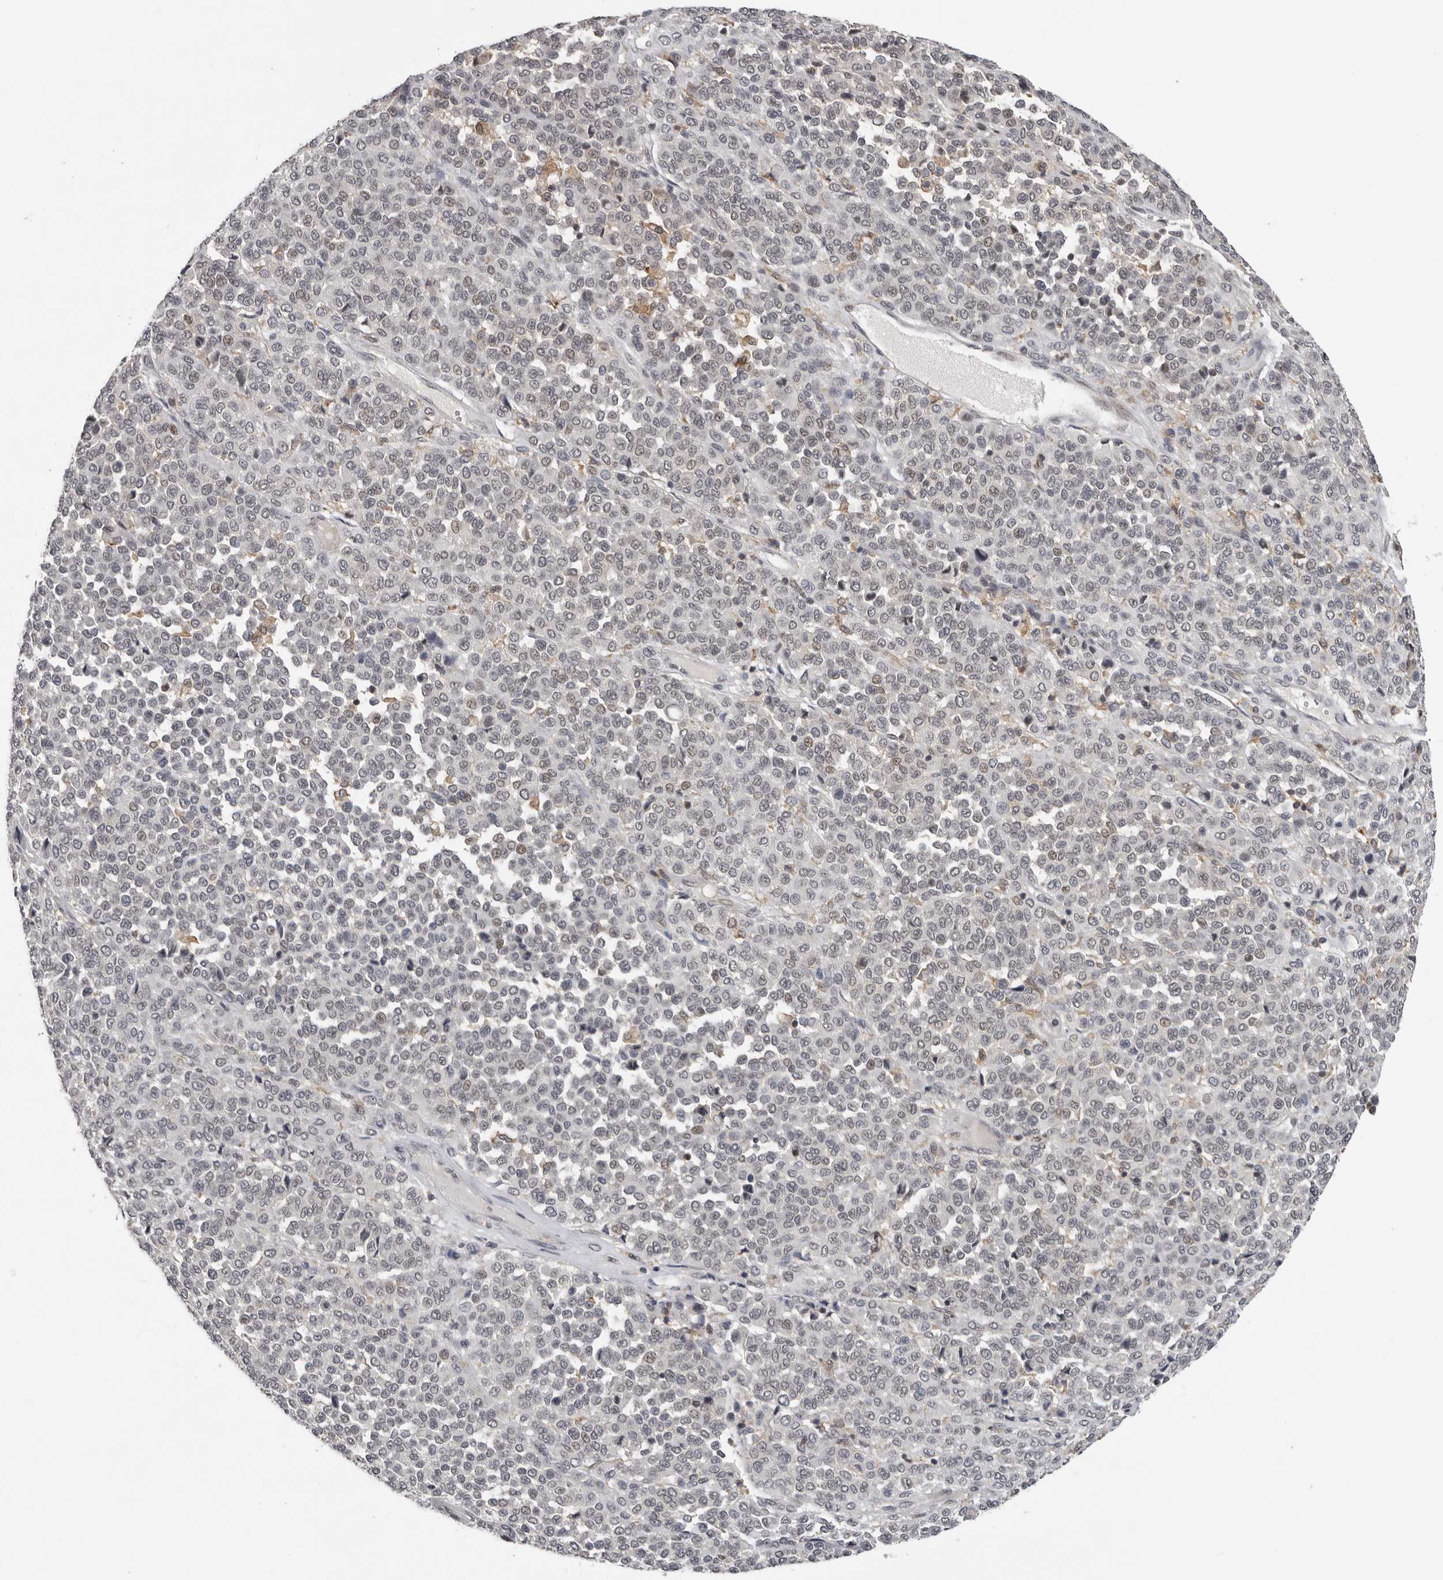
{"staining": {"intensity": "negative", "quantity": "none", "location": "none"}, "tissue": "melanoma", "cell_type": "Tumor cells", "image_type": "cancer", "snomed": [{"axis": "morphology", "description": "Malignant melanoma, Metastatic site"}, {"axis": "topography", "description": "Pancreas"}], "caption": "IHC of human malignant melanoma (metastatic site) demonstrates no staining in tumor cells.", "gene": "KIF2B", "patient": {"sex": "female", "age": 30}}